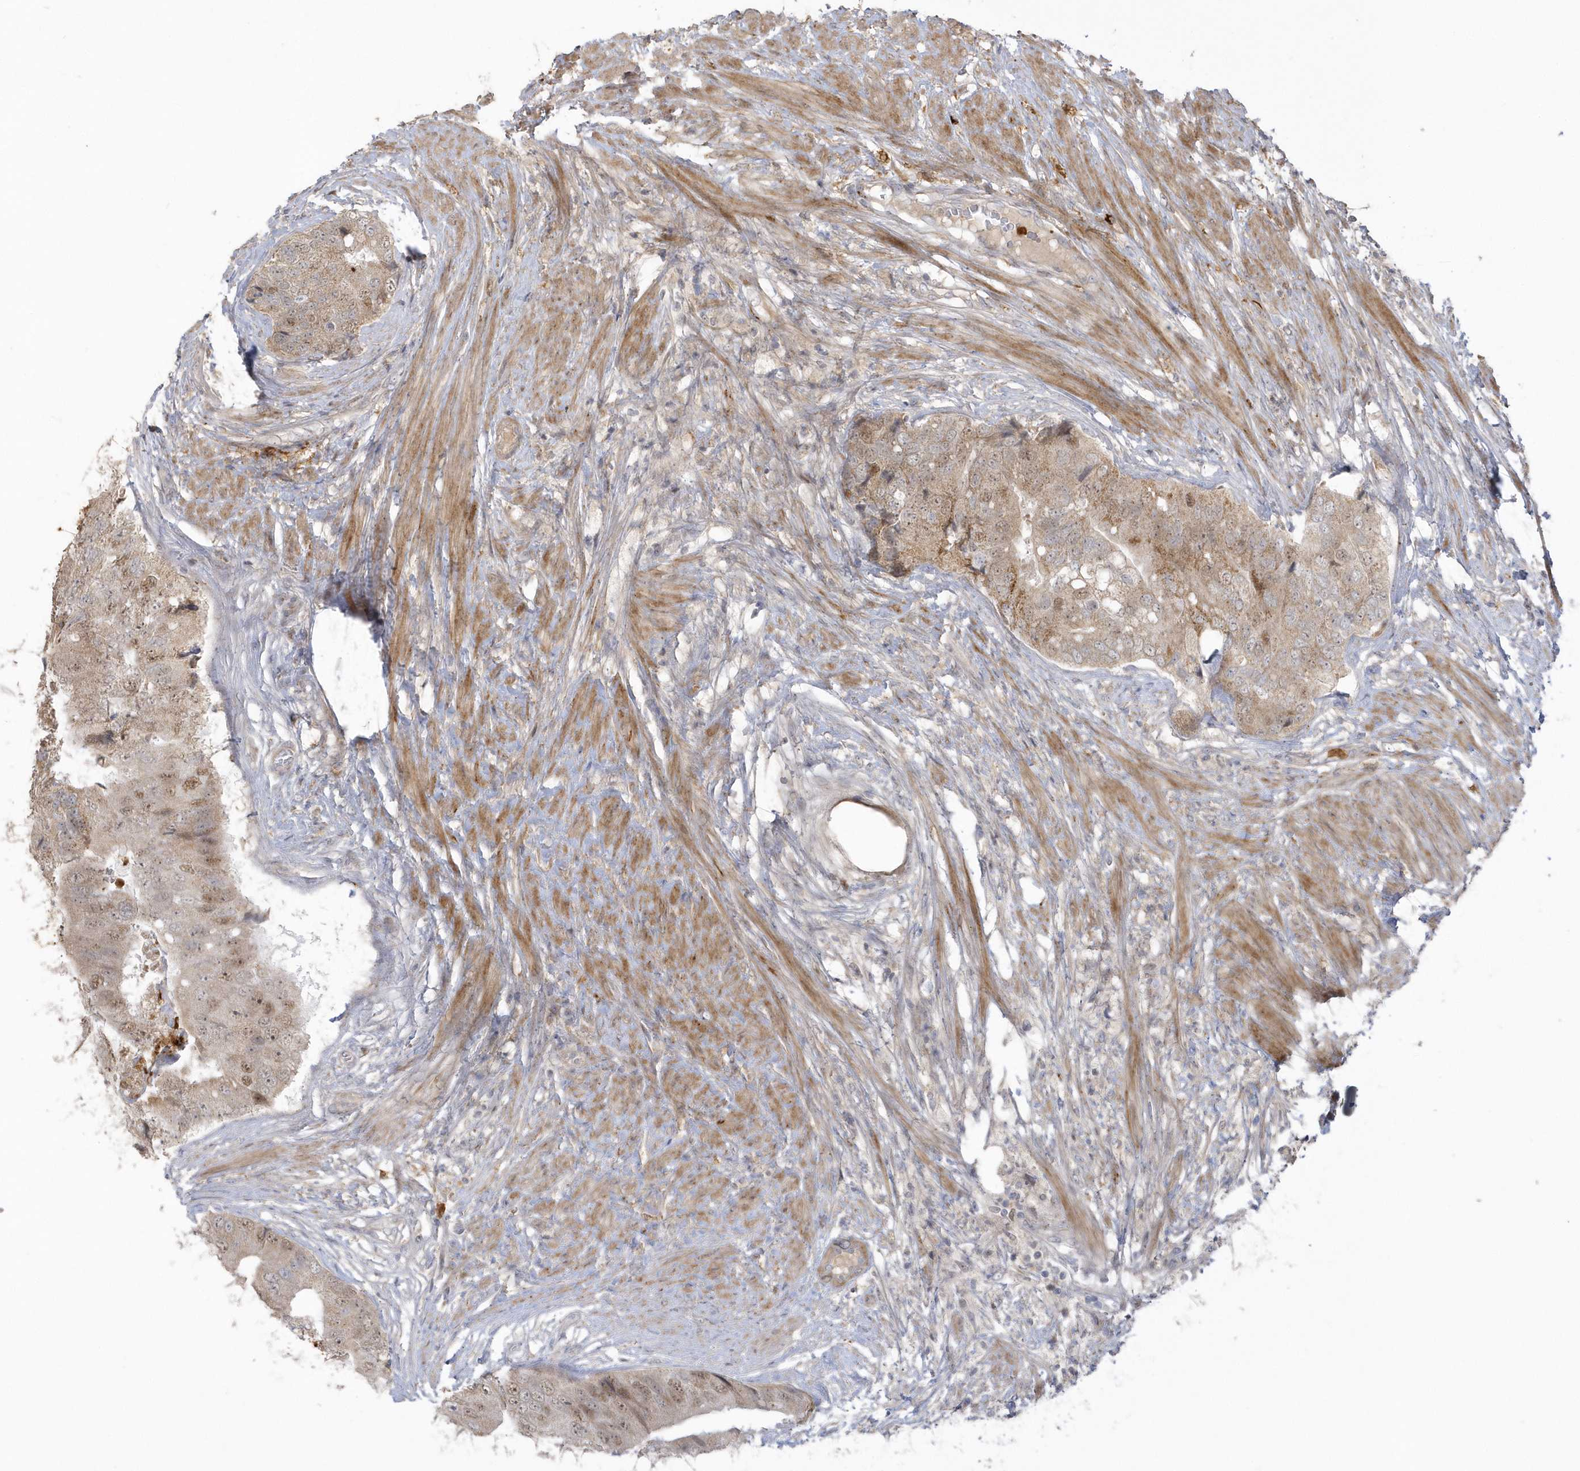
{"staining": {"intensity": "moderate", "quantity": ">75%", "location": "cytoplasmic/membranous,nuclear"}, "tissue": "prostate cancer", "cell_type": "Tumor cells", "image_type": "cancer", "snomed": [{"axis": "morphology", "description": "Adenocarcinoma, High grade"}, {"axis": "topography", "description": "Prostate"}], "caption": "Moderate cytoplasmic/membranous and nuclear positivity is seen in approximately >75% of tumor cells in prostate cancer (high-grade adenocarcinoma).", "gene": "NAF1", "patient": {"sex": "male", "age": 70}}